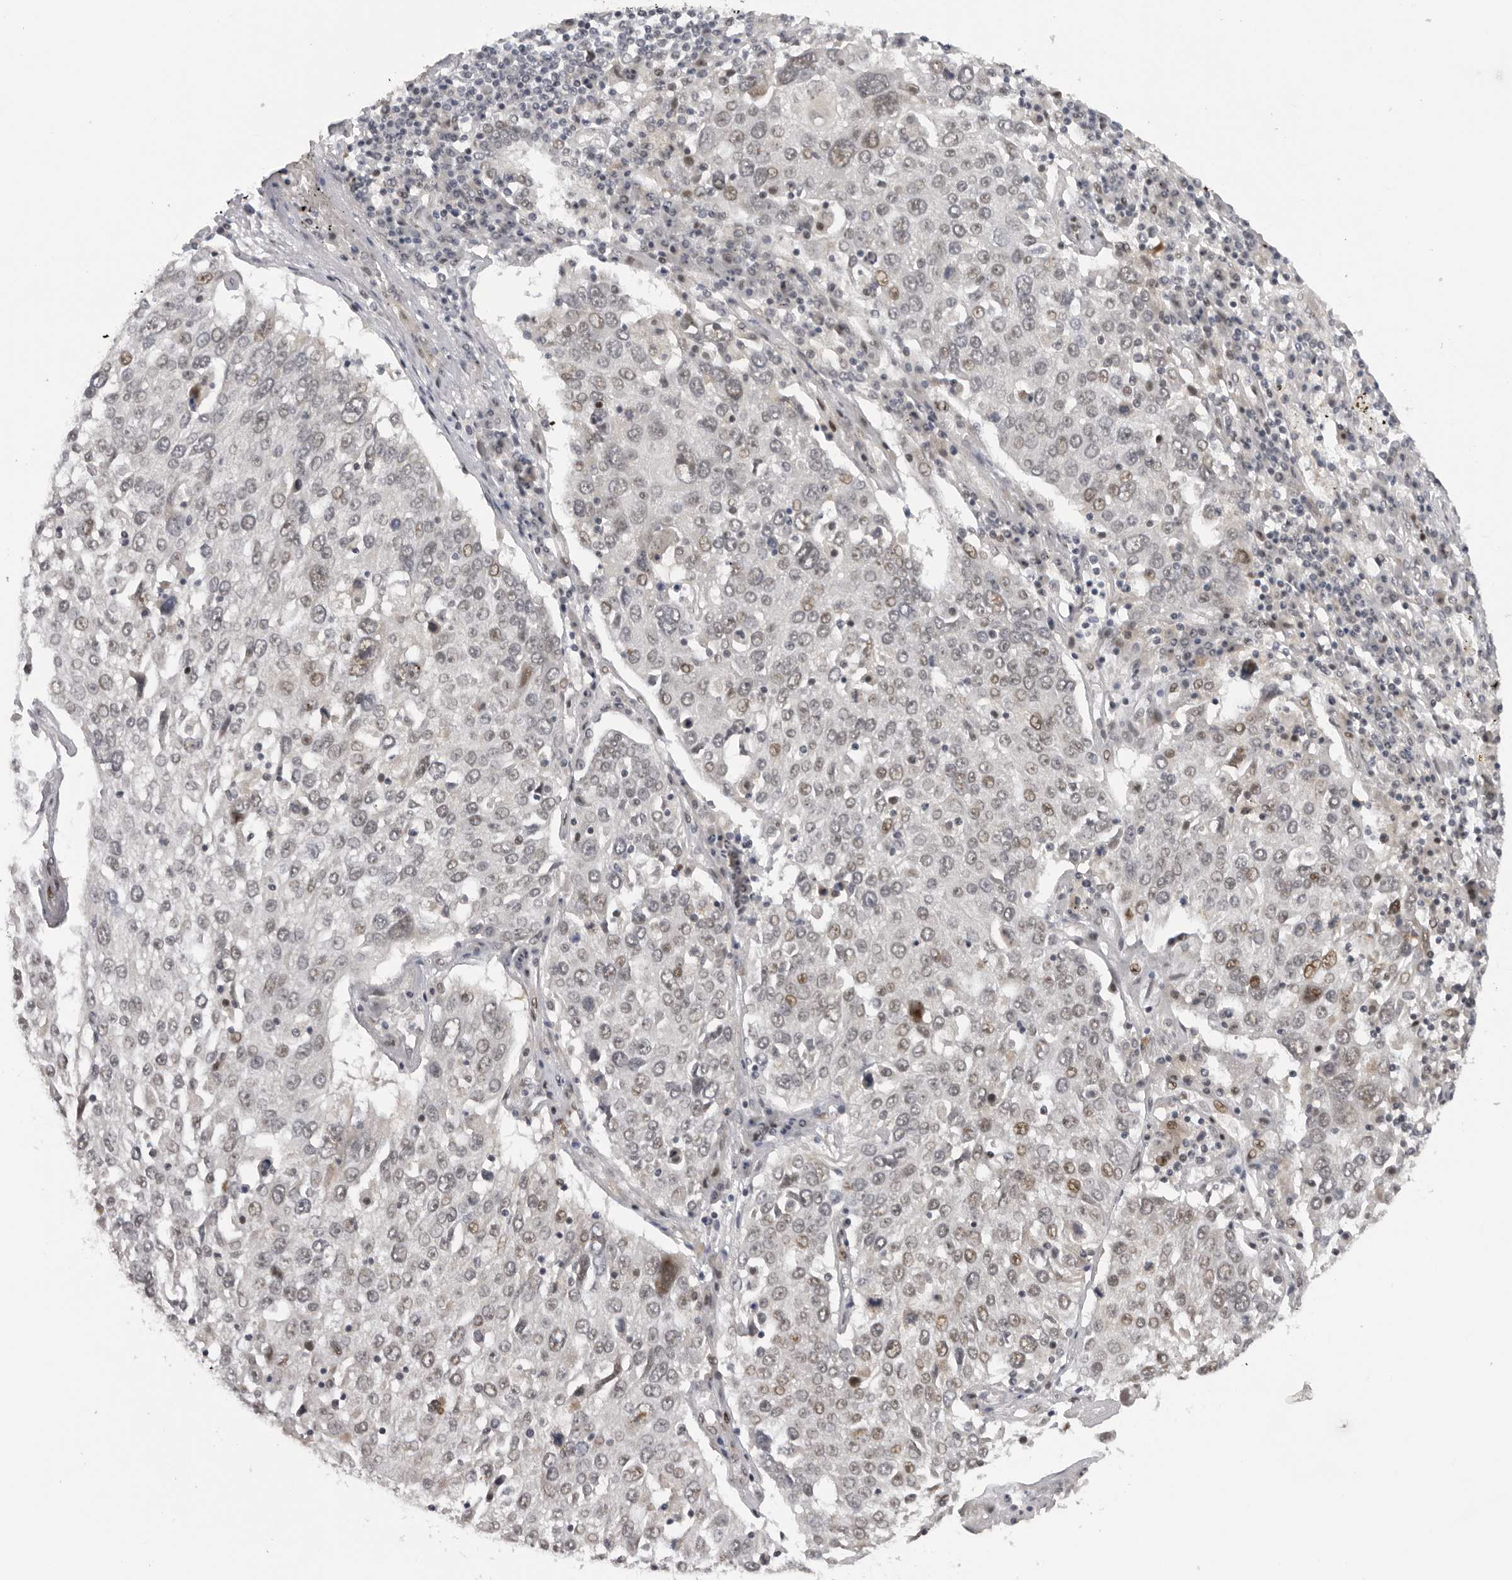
{"staining": {"intensity": "weak", "quantity": "25%-75%", "location": "nuclear"}, "tissue": "lung cancer", "cell_type": "Tumor cells", "image_type": "cancer", "snomed": [{"axis": "morphology", "description": "Squamous cell carcinoma, NOS"}, {"axis": "topography", "description": "Lung"}], "caption": "Tumor cells reveal low levels of weak nuclear expression in about 25%-75% of cells in lung cancer (squamous cell carcinoma).", "gene": "ALPK2", "patient": {"sex": "male", "age": 65}}